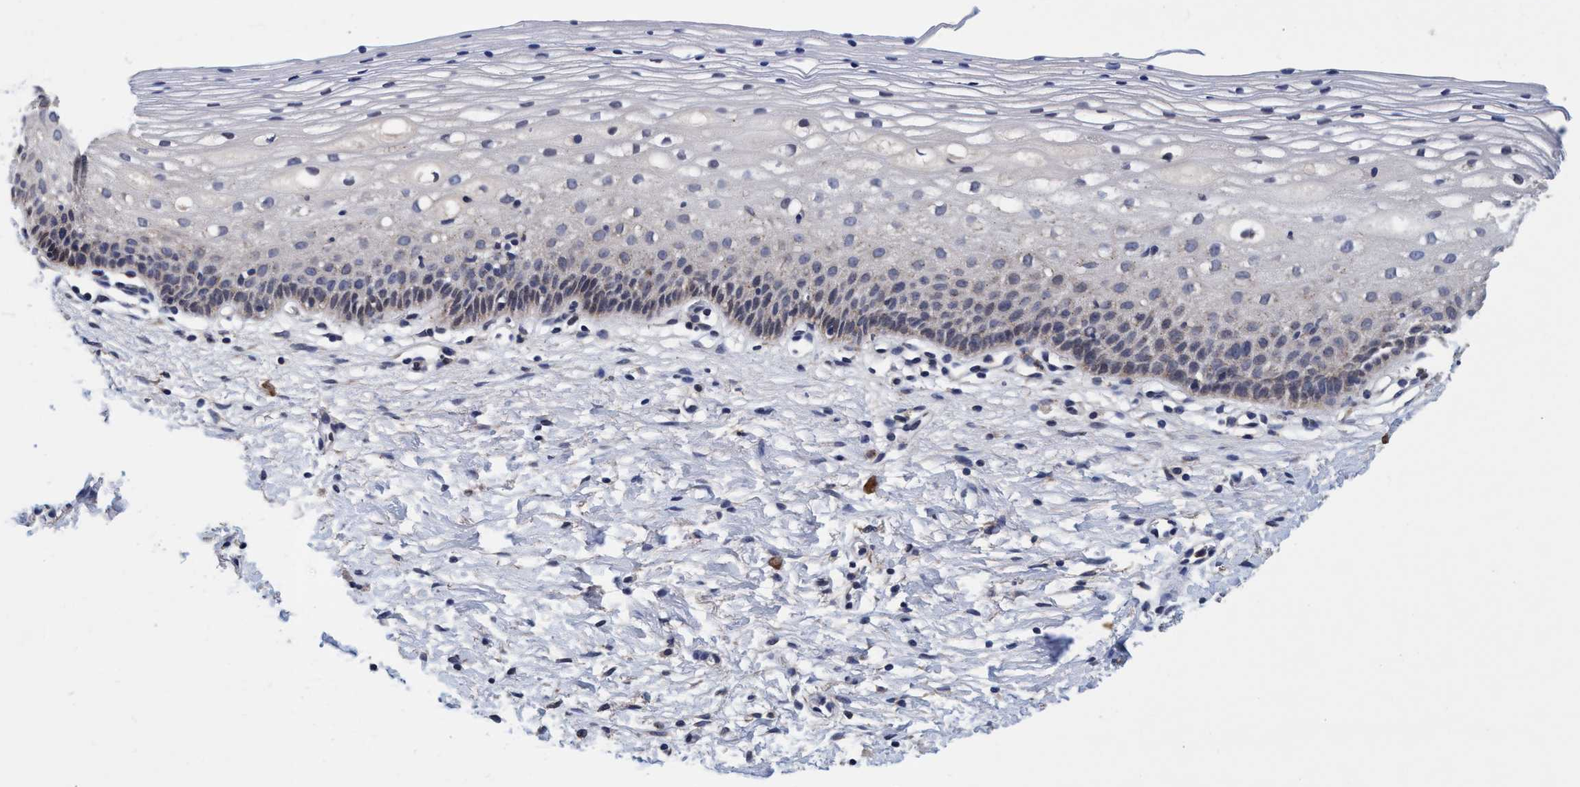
{"staining": {"intensity": "negative", "quantity": "none", "location": "none"}, "tissue": "cervix", "cell_type": "Glandular cells", "image_type": "normal", "snomed": [{"axis": "morphology", "description": "Normal tissue, NOS"}, {"axis": "topography", "description": "Cervix"}], "caption": "This is an IHC histopathology image of unremarkable cervix. There is no expression in glandular cells.", "gene": "CALCOCO2", "patient": {"sex": "female", "age": 72}}